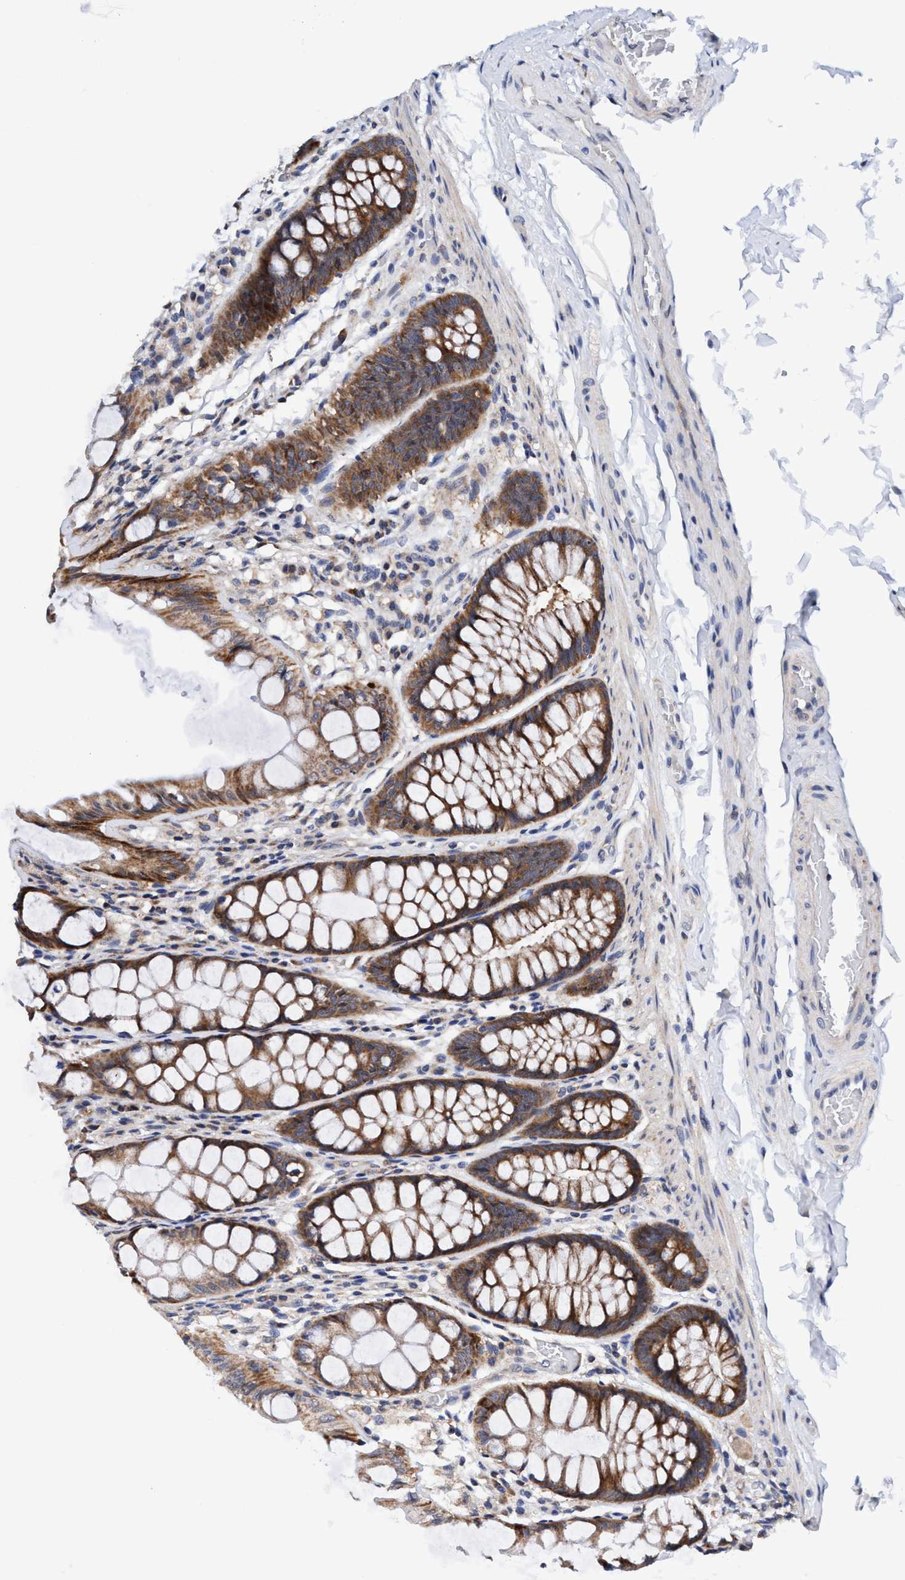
{"staining": {"intensity": "negative", "quantity": "none", "location": "none"}, "tissue": "colon", "cell_type": "Endothelial cells", "image_type": "normal", "snomed": [{"axis": "morphology", "description": "Normal tissue, NOS"}, {"axis": "topography", "description": "Colon"}], "caption": "This is an immunohistochemistry histopathology image of unremarkable colon. There is no staining in endothelial cells.", "gene": "AGAP2", "patient": {"sex": "male", "age": 47}}